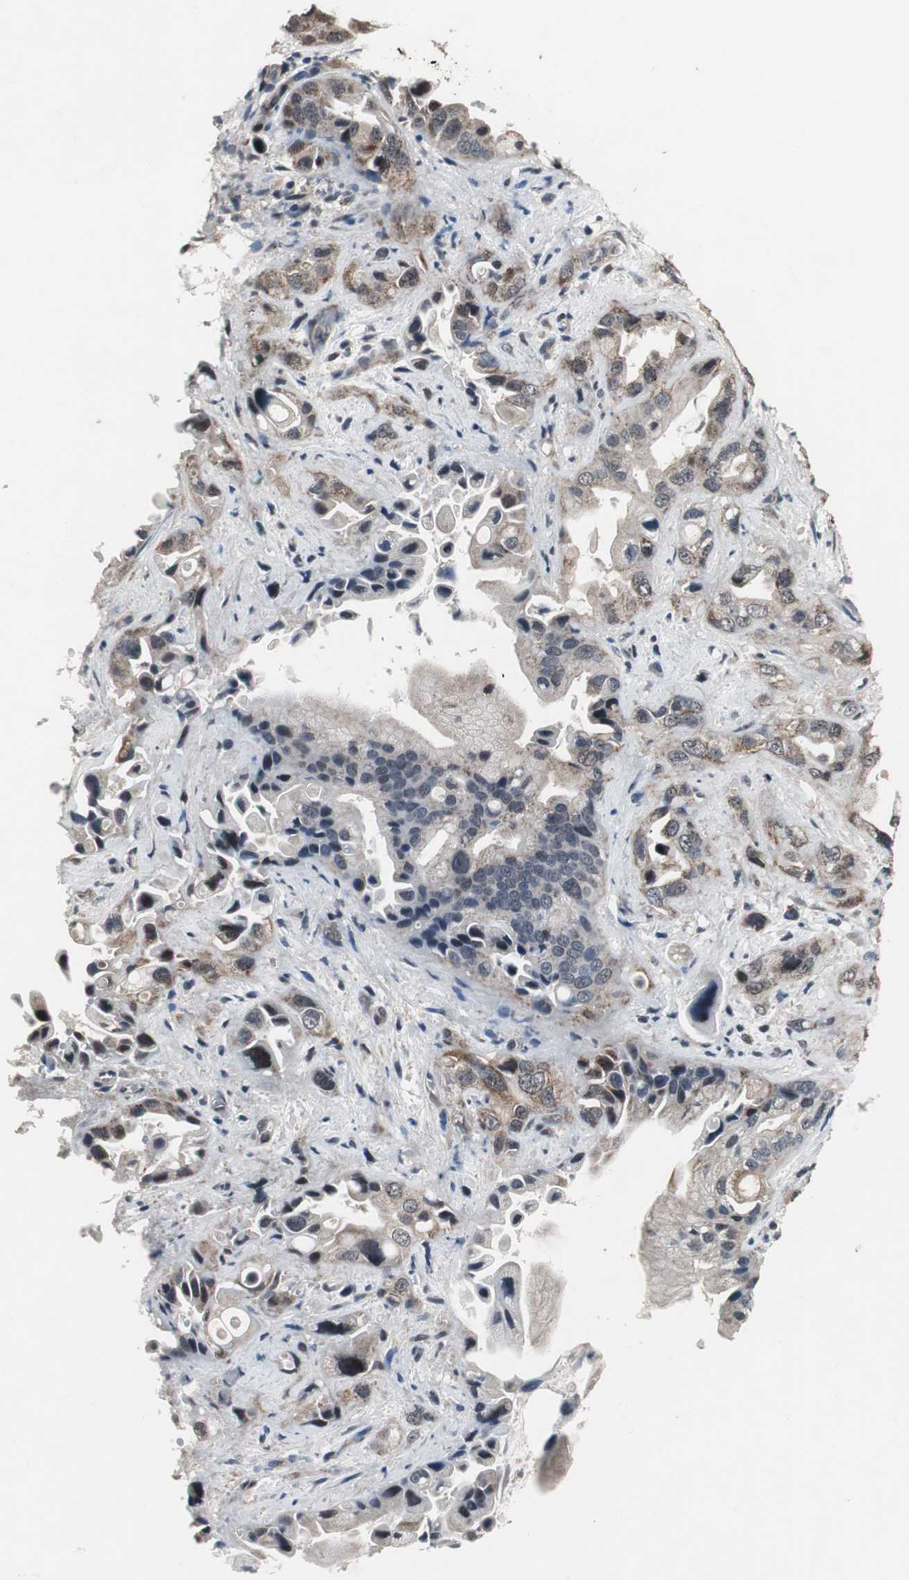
{"staining": {"intensity": "moderate", "quantity": "25%-75%", "location": "cytoplasmic/membranous"}, "tissue": "pancreatic cancer", "cell_type": "Tumor cells", "image_type": "cancer", "snomed": [{"axis": "morphology", "description": "Adenocarcinoma, NOS"}, {"axis": "topography", "description": "Pancreas"}], "caption": "An IHC image of tumor tissue is shown. Protein staining in brown shows moderate cytoplasmic/membranous positivity in pancreatic cancer within tumor cells. (DAB IHC with brightfield microscopy, high magnification).", "gene": "MRPL40", "patient": {"sex": "female", "age": 77}}